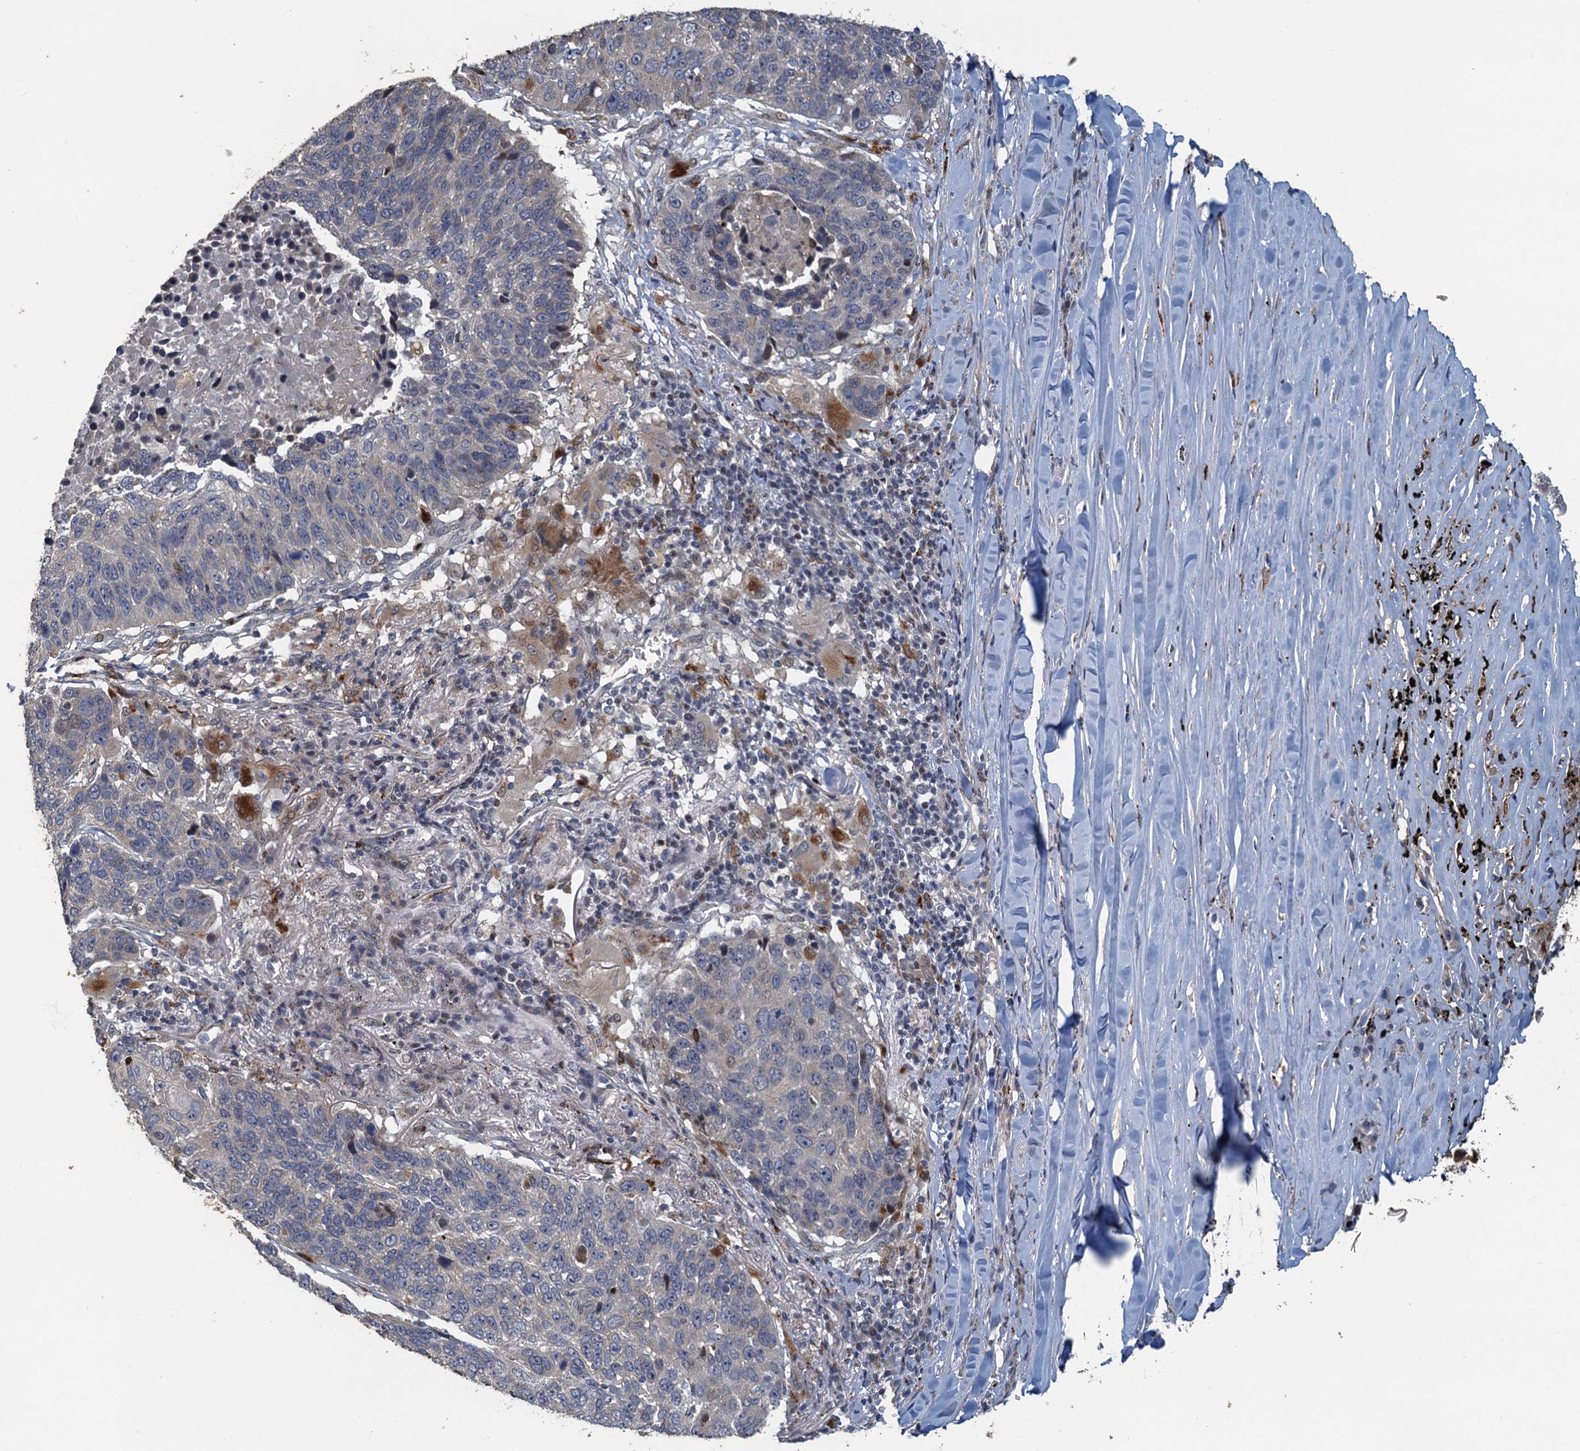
{"staining": {"intensity": "negative", "quantity": "none", "location": "none"}, "tissue": "lung cancer", "cell_type": "Tumor cells", "image_type": "cancer", "snomed": [{"axis": "morphology", "description": "Normal tissue, NOS"}, {"axis": "morphology", "description": "Squamous cell carcinoma, NOS"}, {"axis": "topography", "description": "Lymph node"}, {"axis": "topography", "description": "Lung"}], "caption": "Histopathology image shows no significant protein positivity in tumor cells of lung cancer (squamous cell carcinoma).", "gene": "AGRN", "patient": {"sex": "male", "age": 66}}